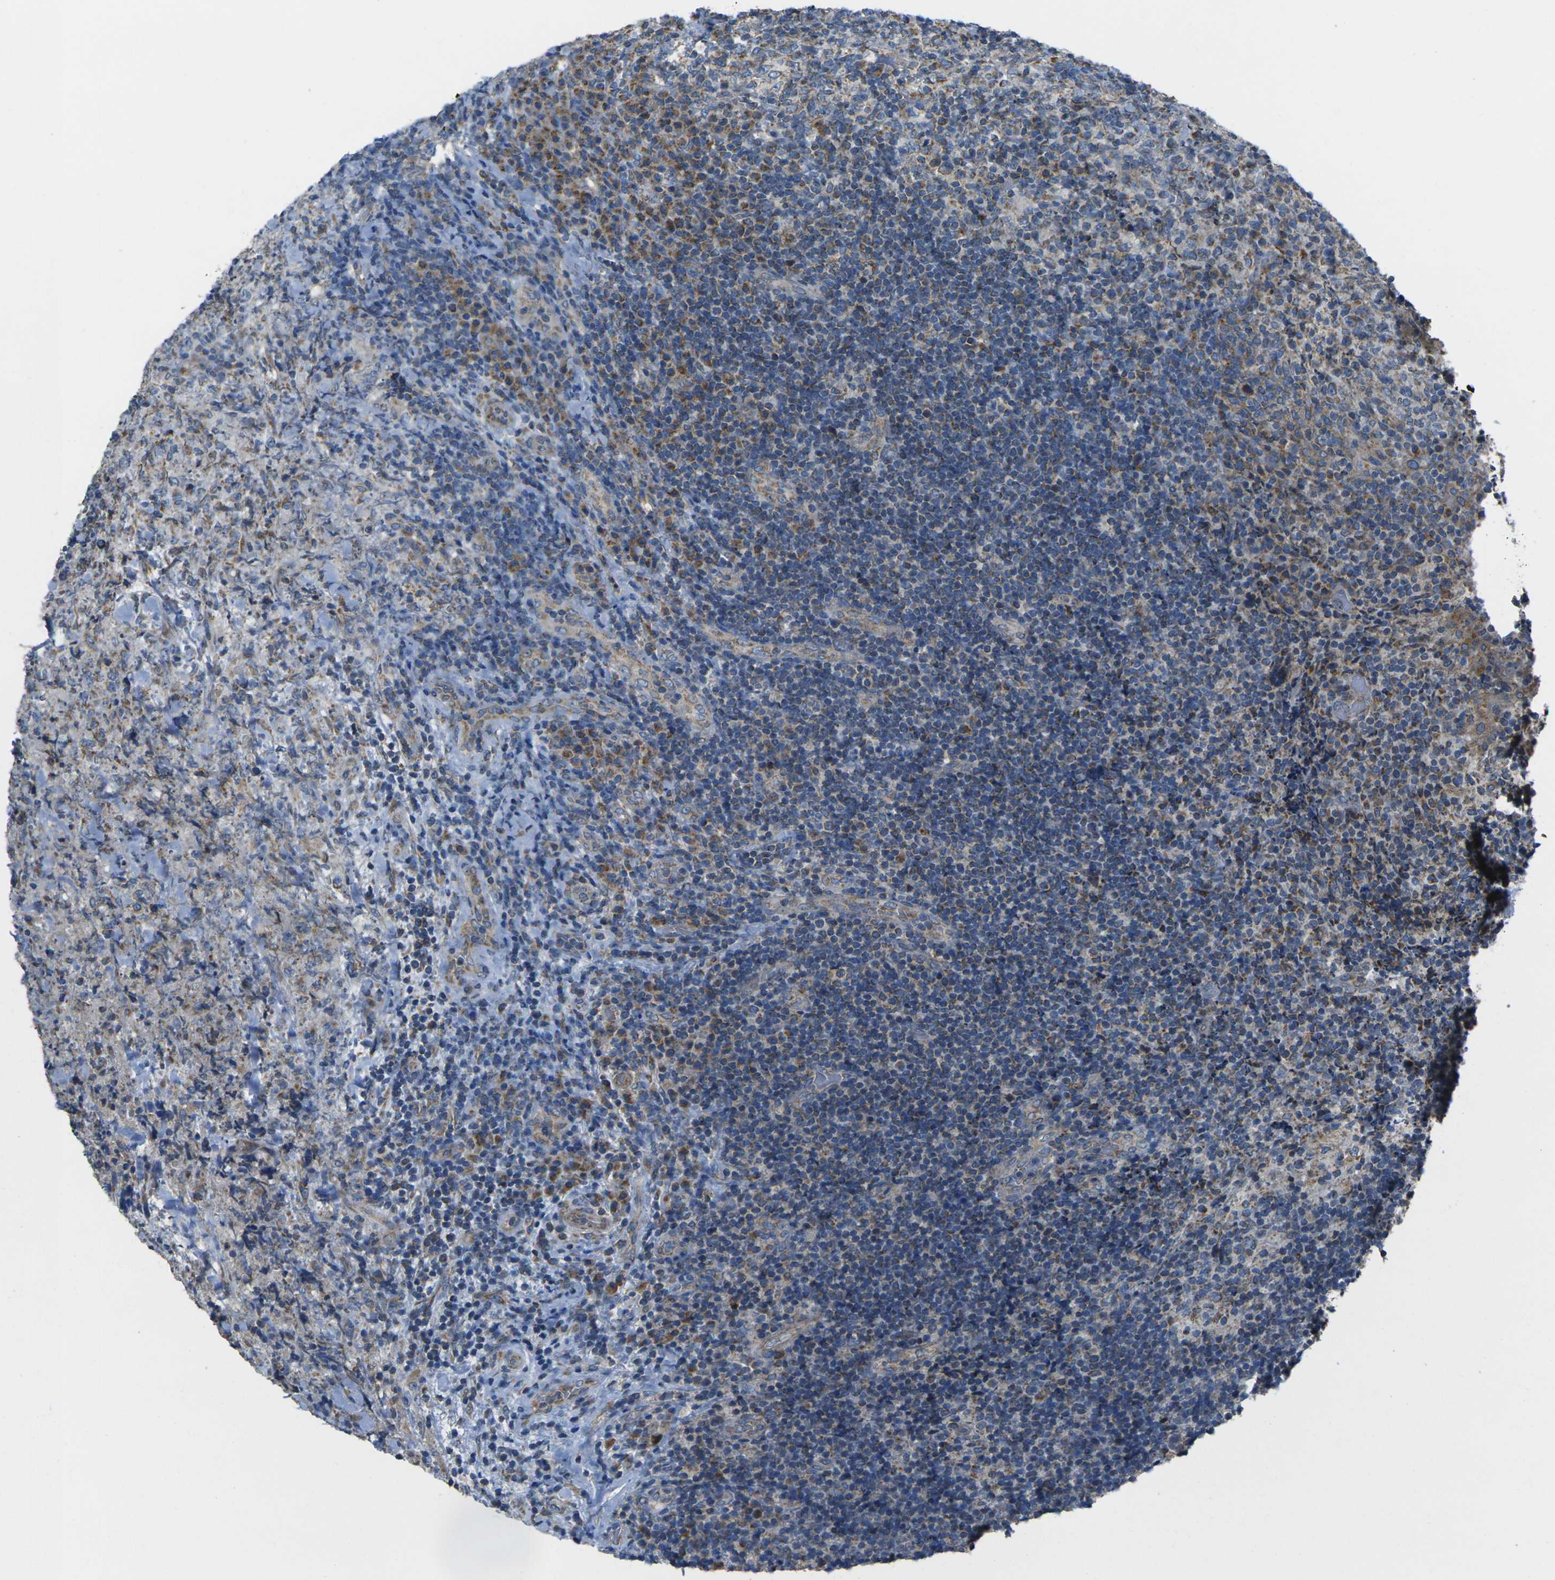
{"staining": {"intensity": "moderate", "quantity": "<25%", "location": "cytoplasmic/membranous"}, "tissue": "lymphoma", "cell_type": "Tumor cells", "image_type": "cancer", "snomed": [{"axis": "morphology", "description": "Malignant lymphoma, non-Hodgkin's type, High grade"}, {"axis": "topography", "description": "Tonsil"}], "caption": "Malignant lymphoma, non-Hodgkin's type (high-grade) was stained to show a protein in brown. There is low levels of moderate cytoplasmic/membranous expression in about <25% of tumor cells.", "gene": "TMEM120B", "patient": {"sex": "female", "age": 36}}